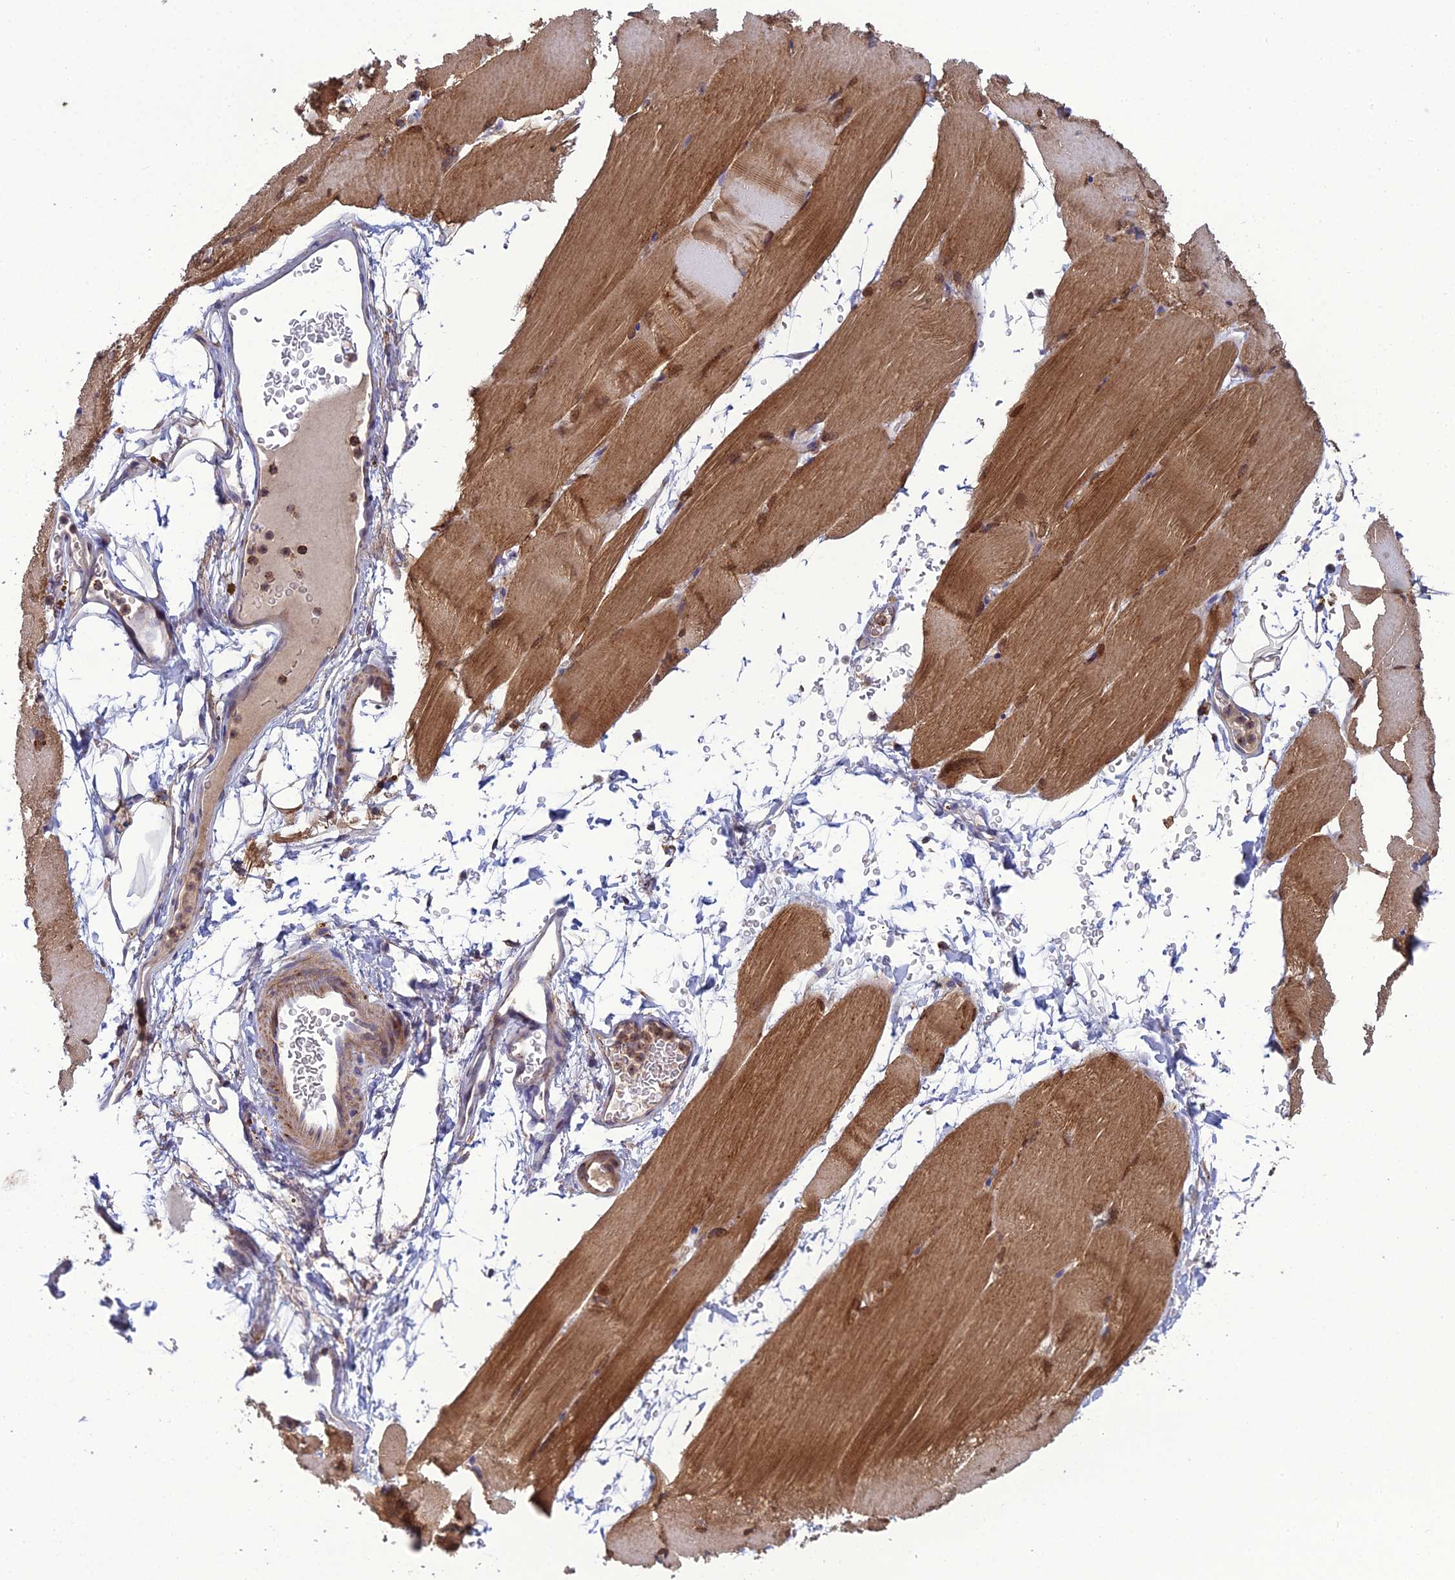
{"staining": {"intensity": "moderate", "quantity": ">75%", "location": "cytoplasmic/membranous,nuclear"}, "tissue": "skeletal muscle", "cell_type": "Myocytes", "image_type": "normal", "snomed": [{"axis": "morphology", "description": "Normal tissue, NOS"}, {"axis": "topography", "description": "Skeletal muscle"}, {"axis": "topography", "description": "Parathyroid gland"}], "caption": "High-power microscopy captured an immunohistochemistry (IHC) image of normal skeletal muscle, revealing moderate cytoplasmic/membranous,nuclear expression in approximately >75% of myocytes. (DAB IHC with brightfield microscopy, high magnification).", "gene": "LNPEP", "patient": {"sex": "female", "age": 37}}